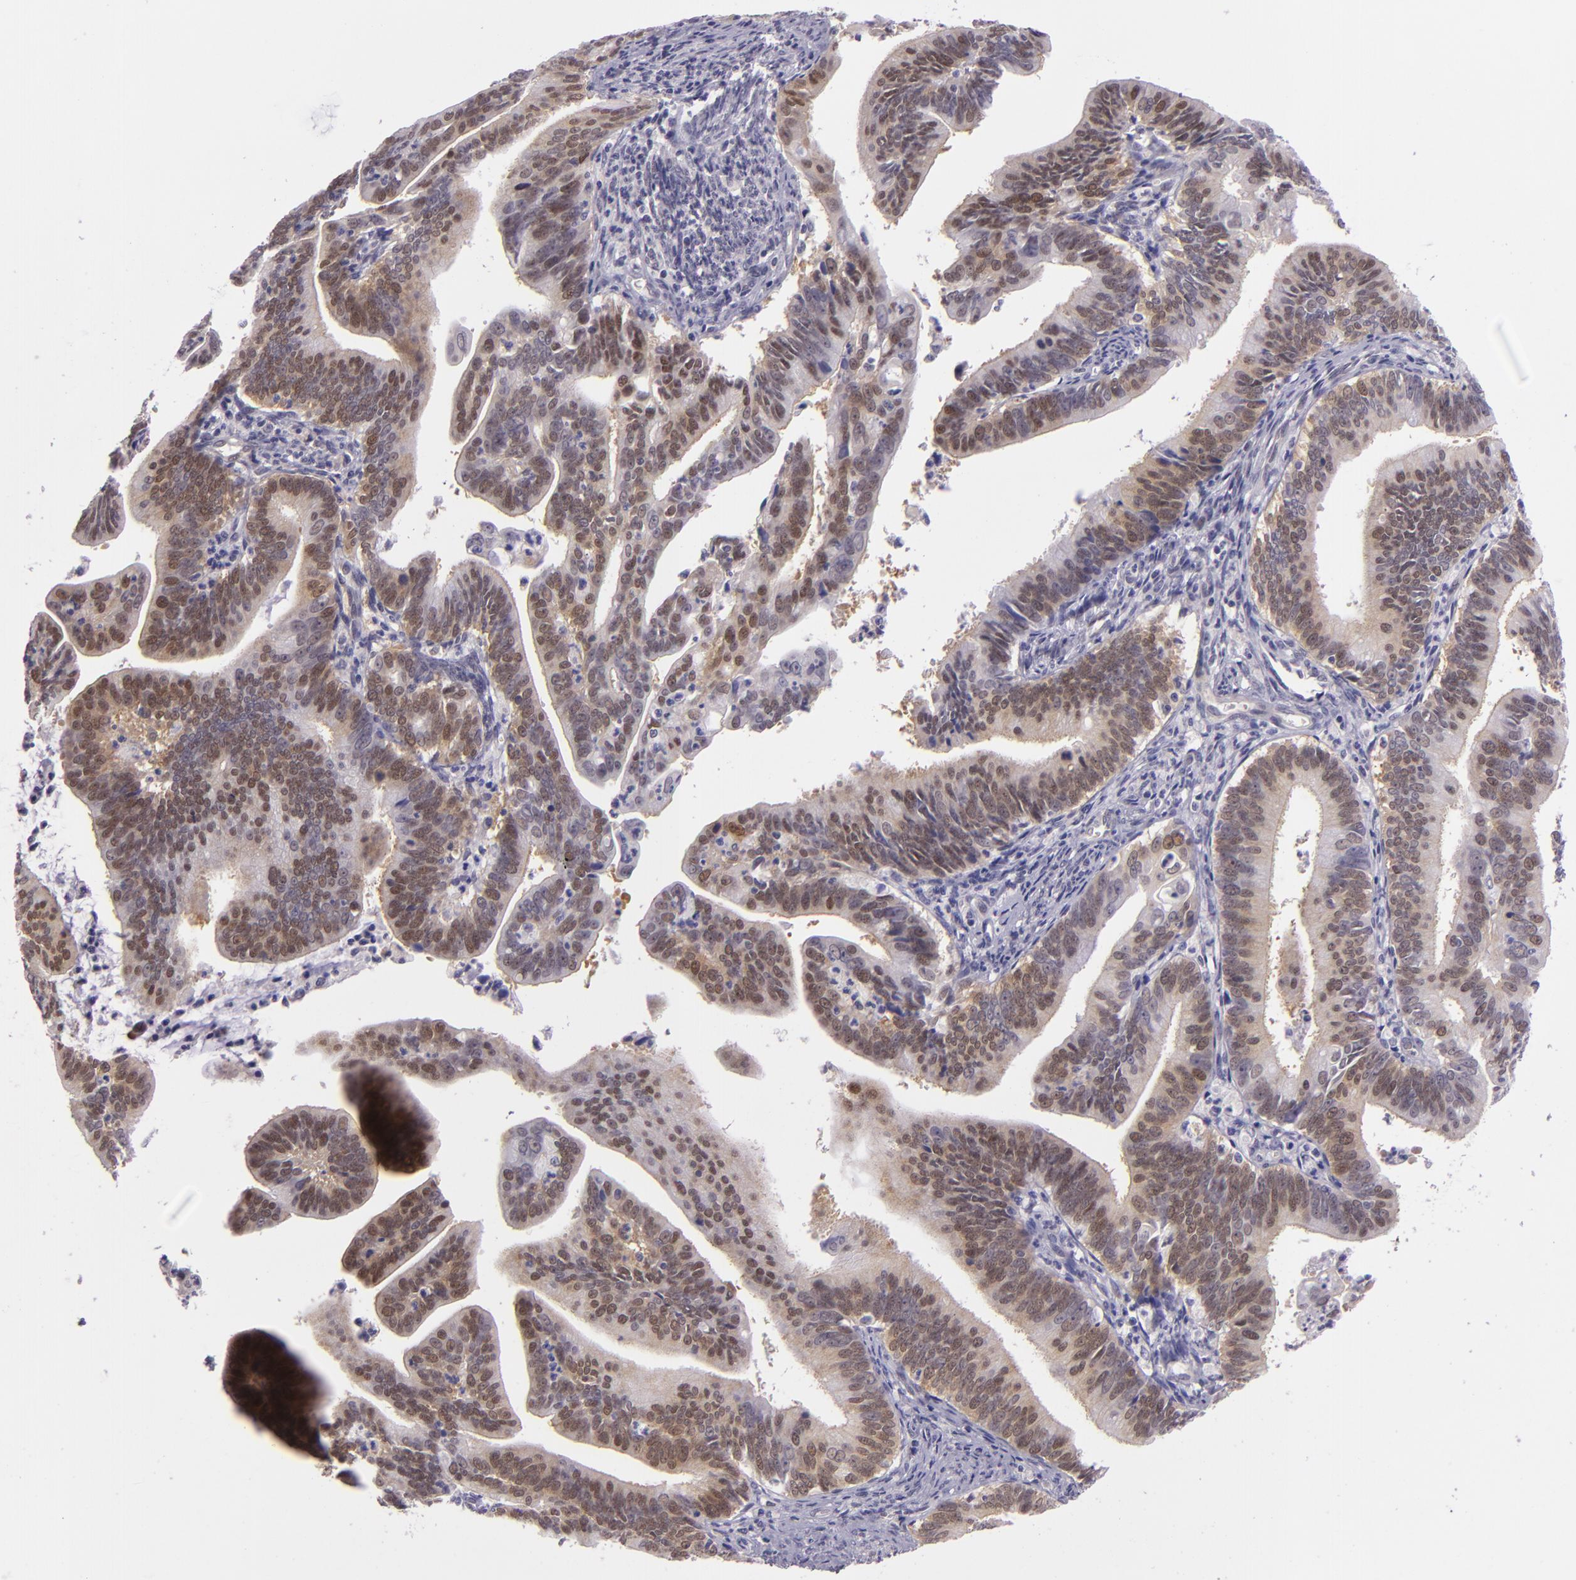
{"staining": {"intensity": "moderate", "quantity": ">75%", "location": "nuclear"}, "tissue": "cervical cancer", "cell_type": "Tumor cells", "image_type": "cancer", "snomed": [{"axis": "morphology", "description": "Adenocarcinoma, NOS"}, {"axis": "topography", "description": "Cervix"}], "caption": "Immunohistochemistry micrograph of neoplastic tissue: cervical cancer (adenocarcinoma) stained using immunohistochemistry (IHC) shows medium levels of moderate protein expression localized specifically in the nuclear of tumor cells, appearing as a nuclear brown color.", "gene": "CSE1L", "patient": {"sex": "female", "age": 47}}